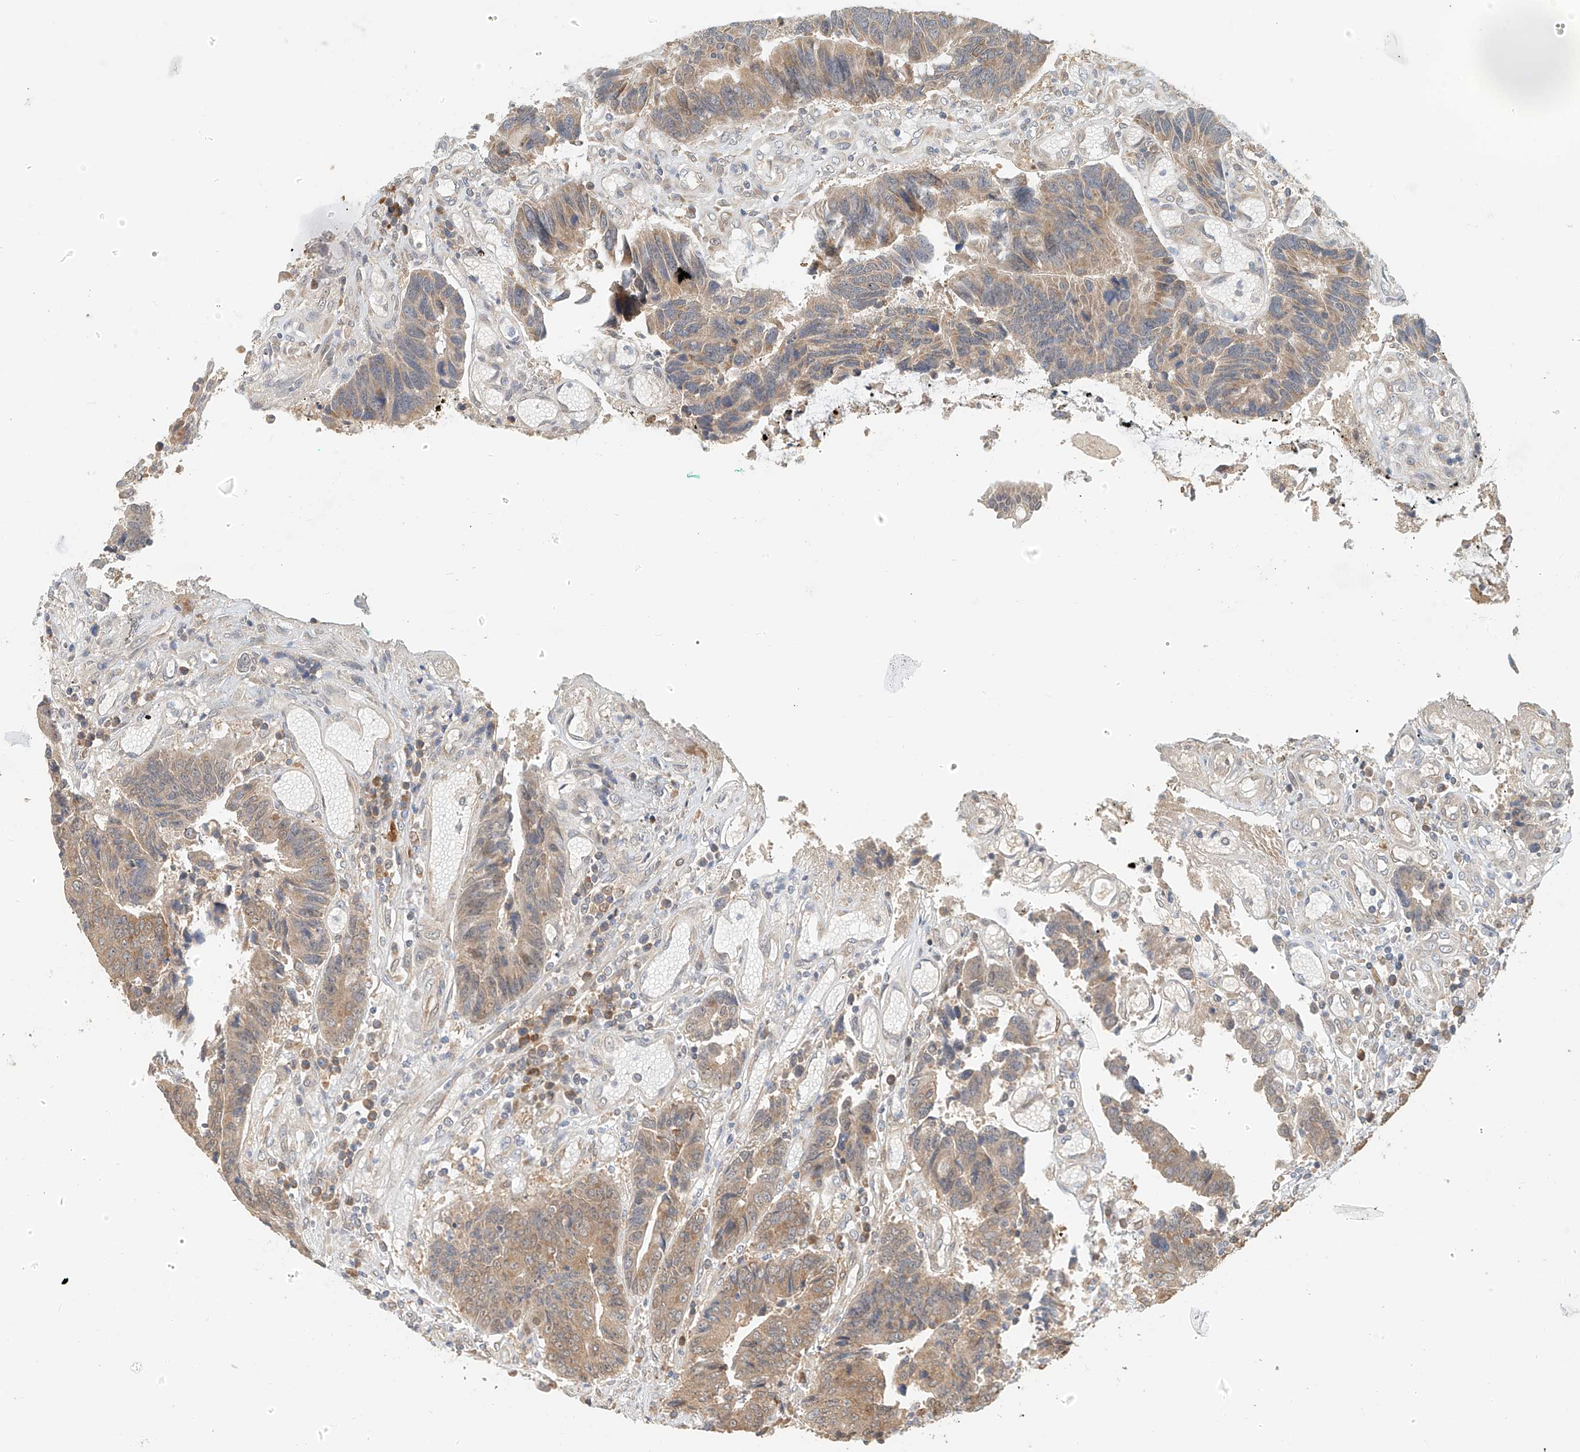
{"staining": {"intensity": "moderate", "quantity": "25%-75%", "location": "cytoplasmic/membranous"}, "tissue": "colorectal cancer", "cell_type": "Tumor cells", "image_type": "cancer", "snomed": [{"axis": "morphology", "description": "Adenocarcinoma, NOS"}, {"axis": "topography", "description": "Rectum"}], "caption": "IHC micrograph of neoplastic tissue: human colorectal adenocarcinoma stained using immunohistochemistry exhibits medium levels of moderate protein expression localized specifically in the cytoplasmic/membranous of tumor cells, appearing as a cytoplasmic/membranous brown color.", "gene": "PPA2", "patient": {"sex": "male", "age": 84}}